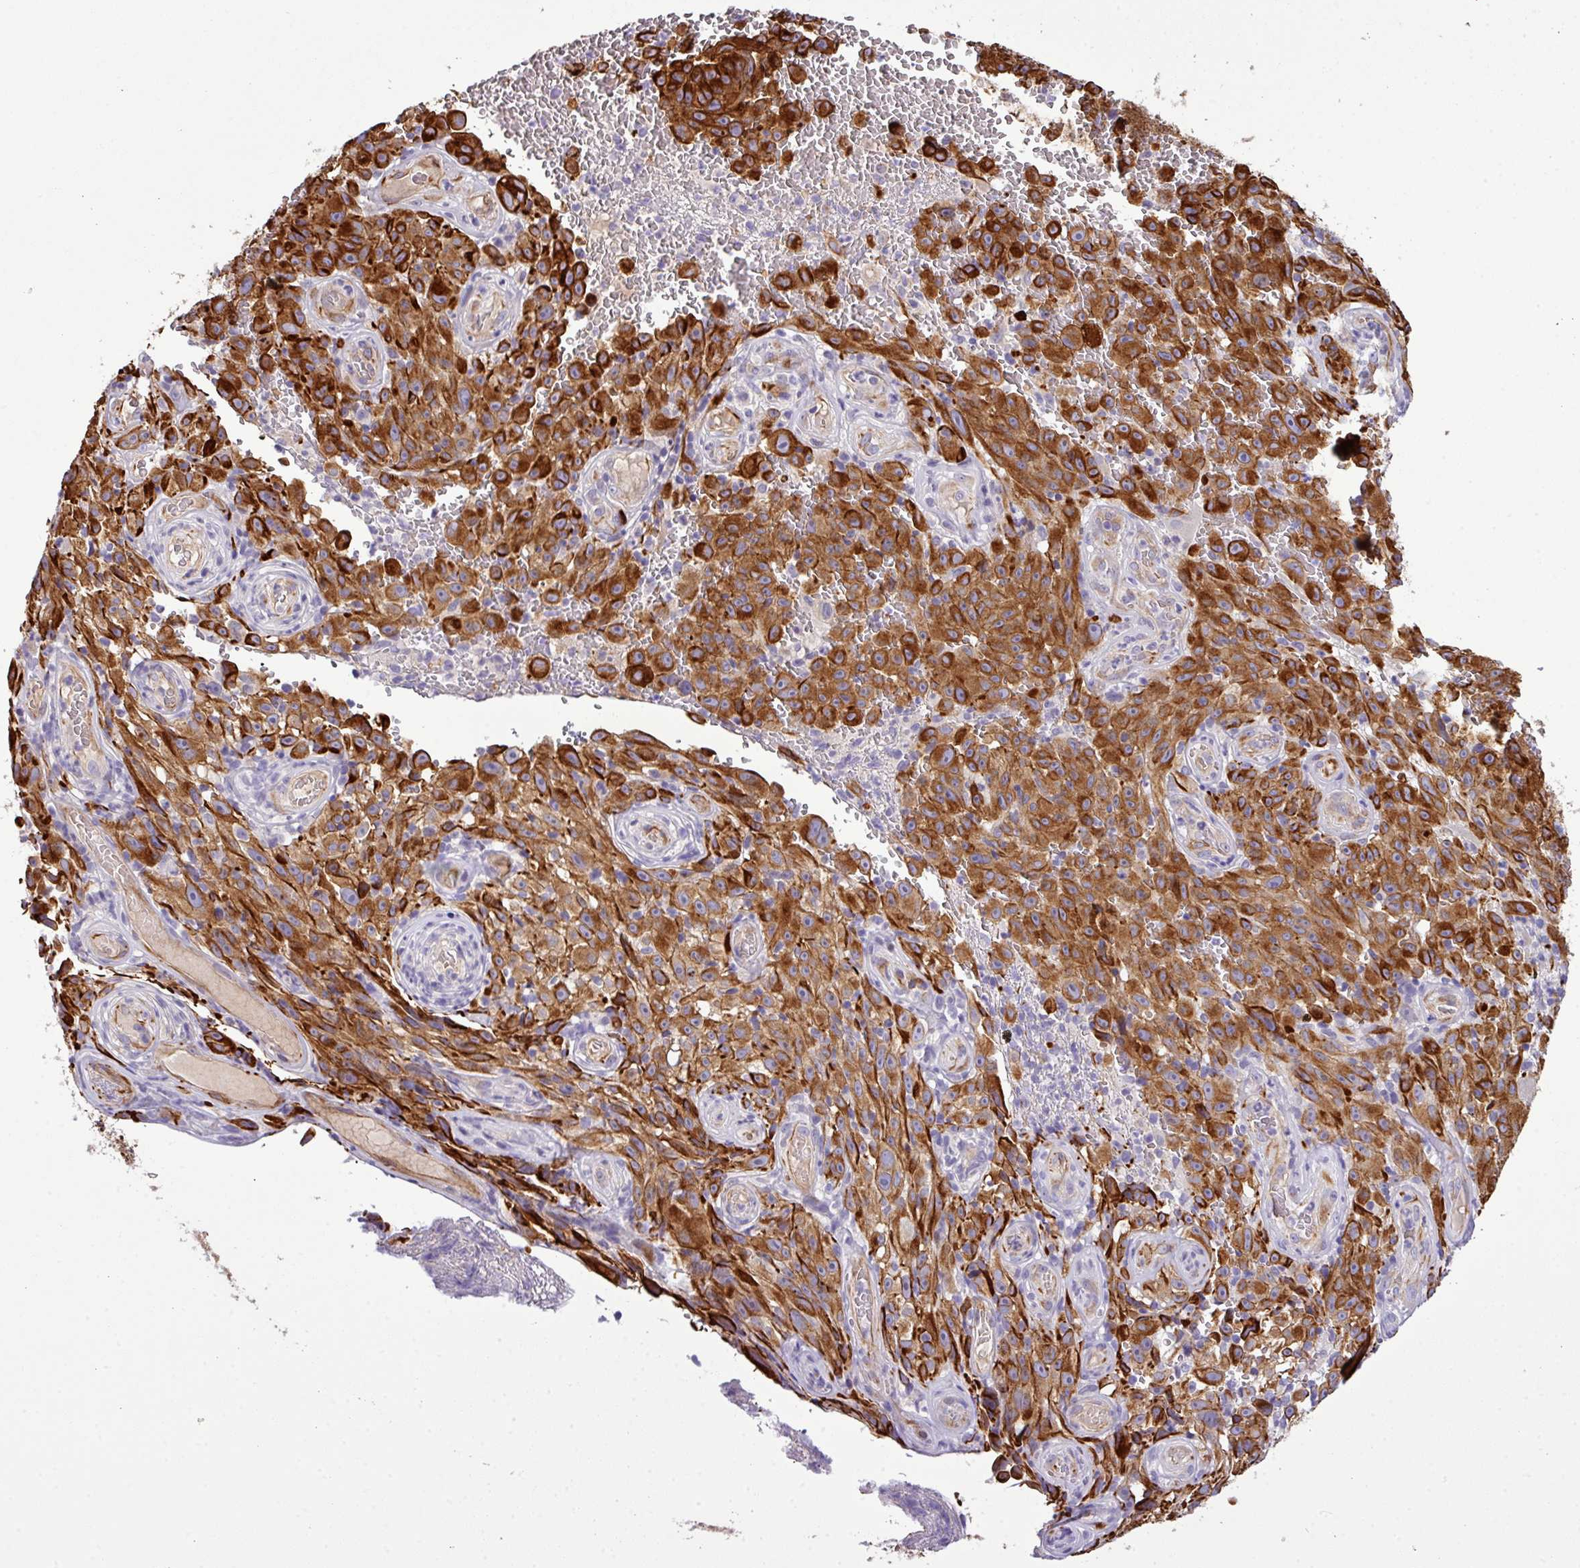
{"staining": {"intensity": "strong", "quantity": ">75%", "location": "cytoplasmic/membranous"}, "tissue": "melanoma", "cell_type": "Tumor cells", "image_type": "cancer", "snomed": [{"axis": "morphology", "description": "Malignant melanoma, NOS"}, {"axis": "topography", "description": "Skin"}], "caption": "DAB (3,3'-diaminobenzidine) immunohistochemical staining of malignant melanoma reveals strong cytoplasmic/membranous protein expression in about >75% of tumor cells. (DAB IHC with brightfield microscopy, high magnification).", "gene": "PARD6A", "patient": {"sex": "female", "age": 82}}